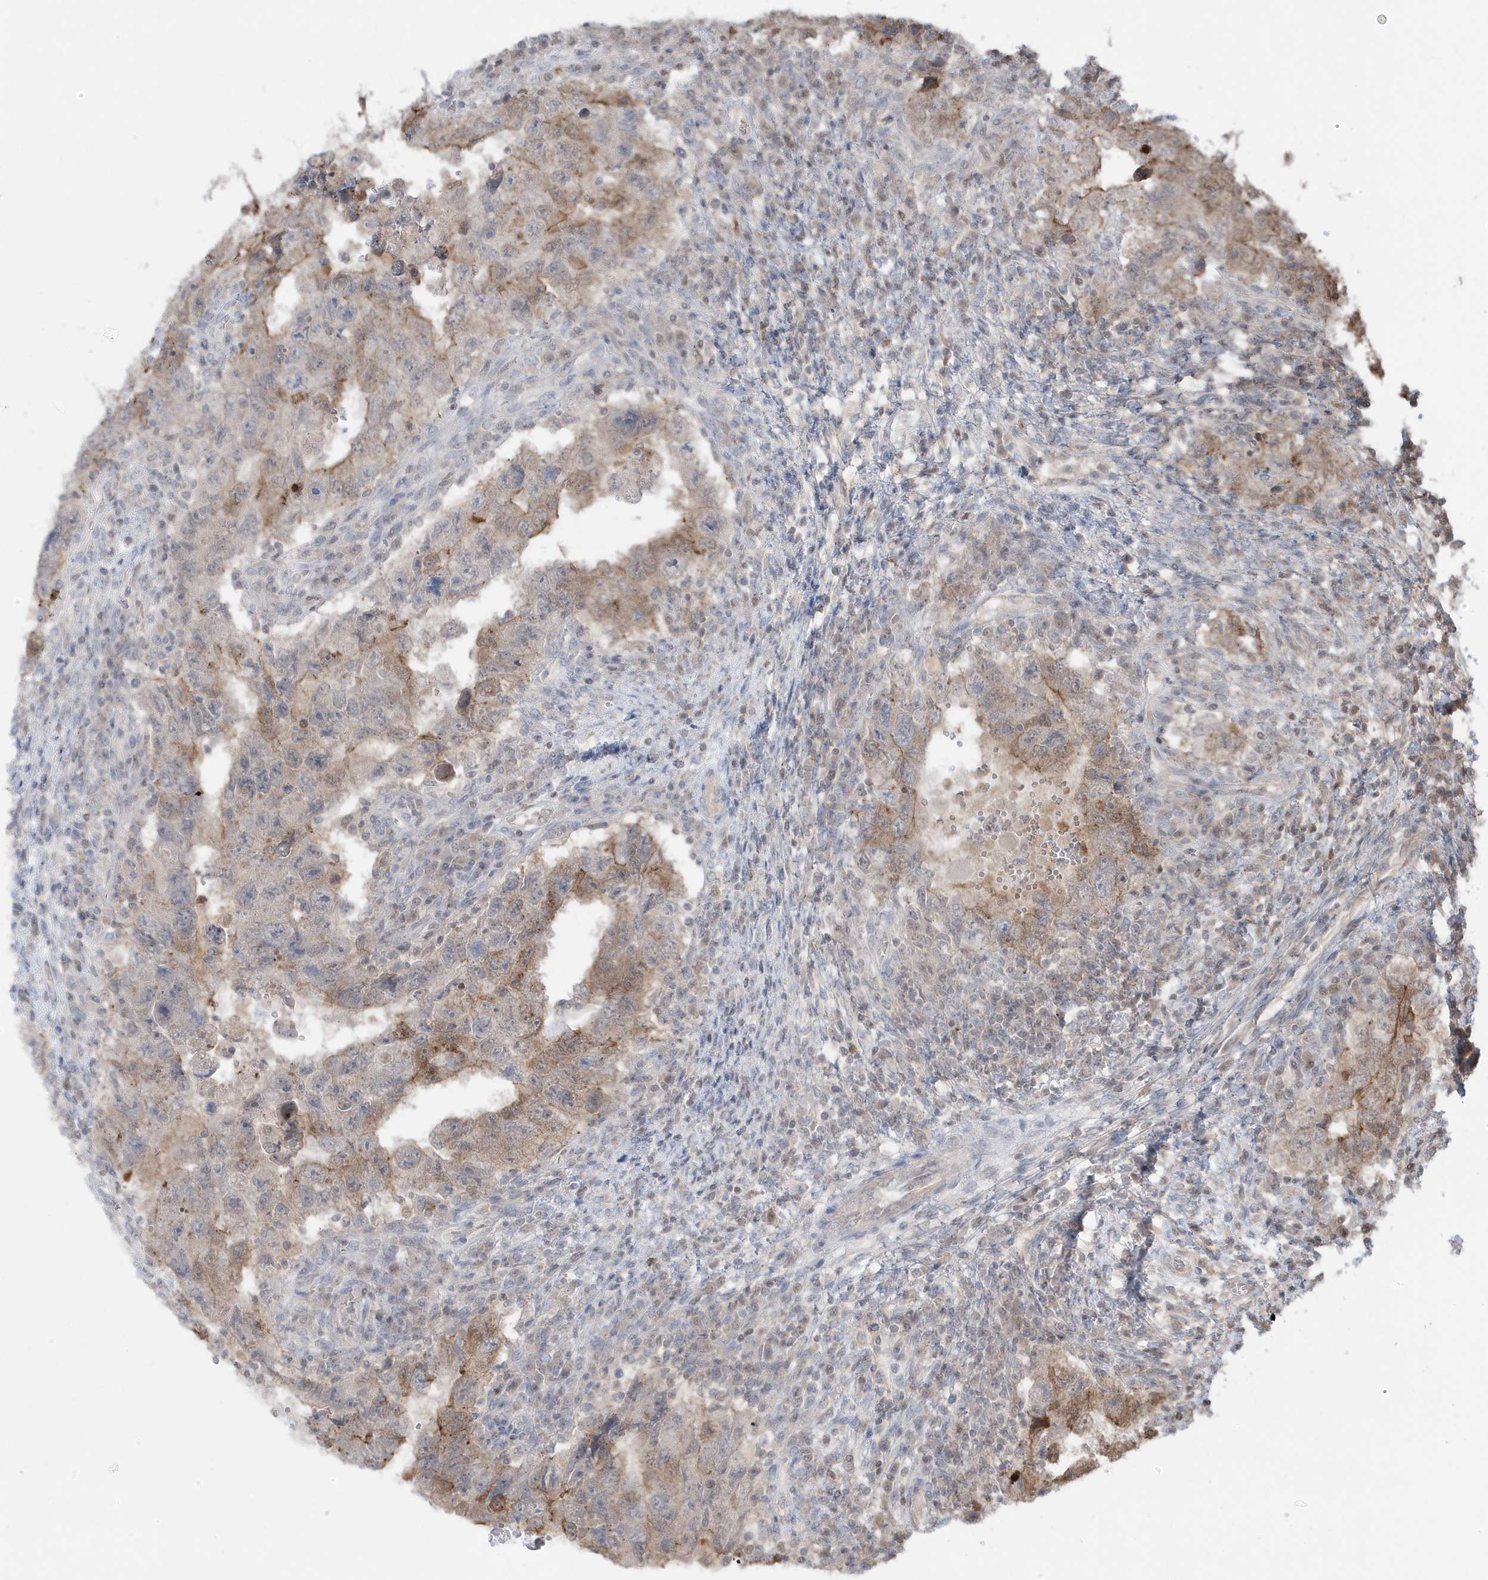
{"staining": {"intensity": "moderate", "quantity": "<25%", "location": "cytoplasmic/membranous"}, "tissue": "testis cancer", "cell_type": "Tumor cells", "image_type": "cancer", "snomed": [{"axis": "morphology", "description": "Carcinoma, Embryonal, NOS"}, {"axis": "topography", "description": "Testis"}], "caption": "Protein expression analysis of embryonal carcinoma (testis) demonstrates moderate cytoplasmic/membranous positivity in about <25% of tumor cells.", "gene": "MAPK1IP1L", "patient": {"sex": "male", "age": 26}}